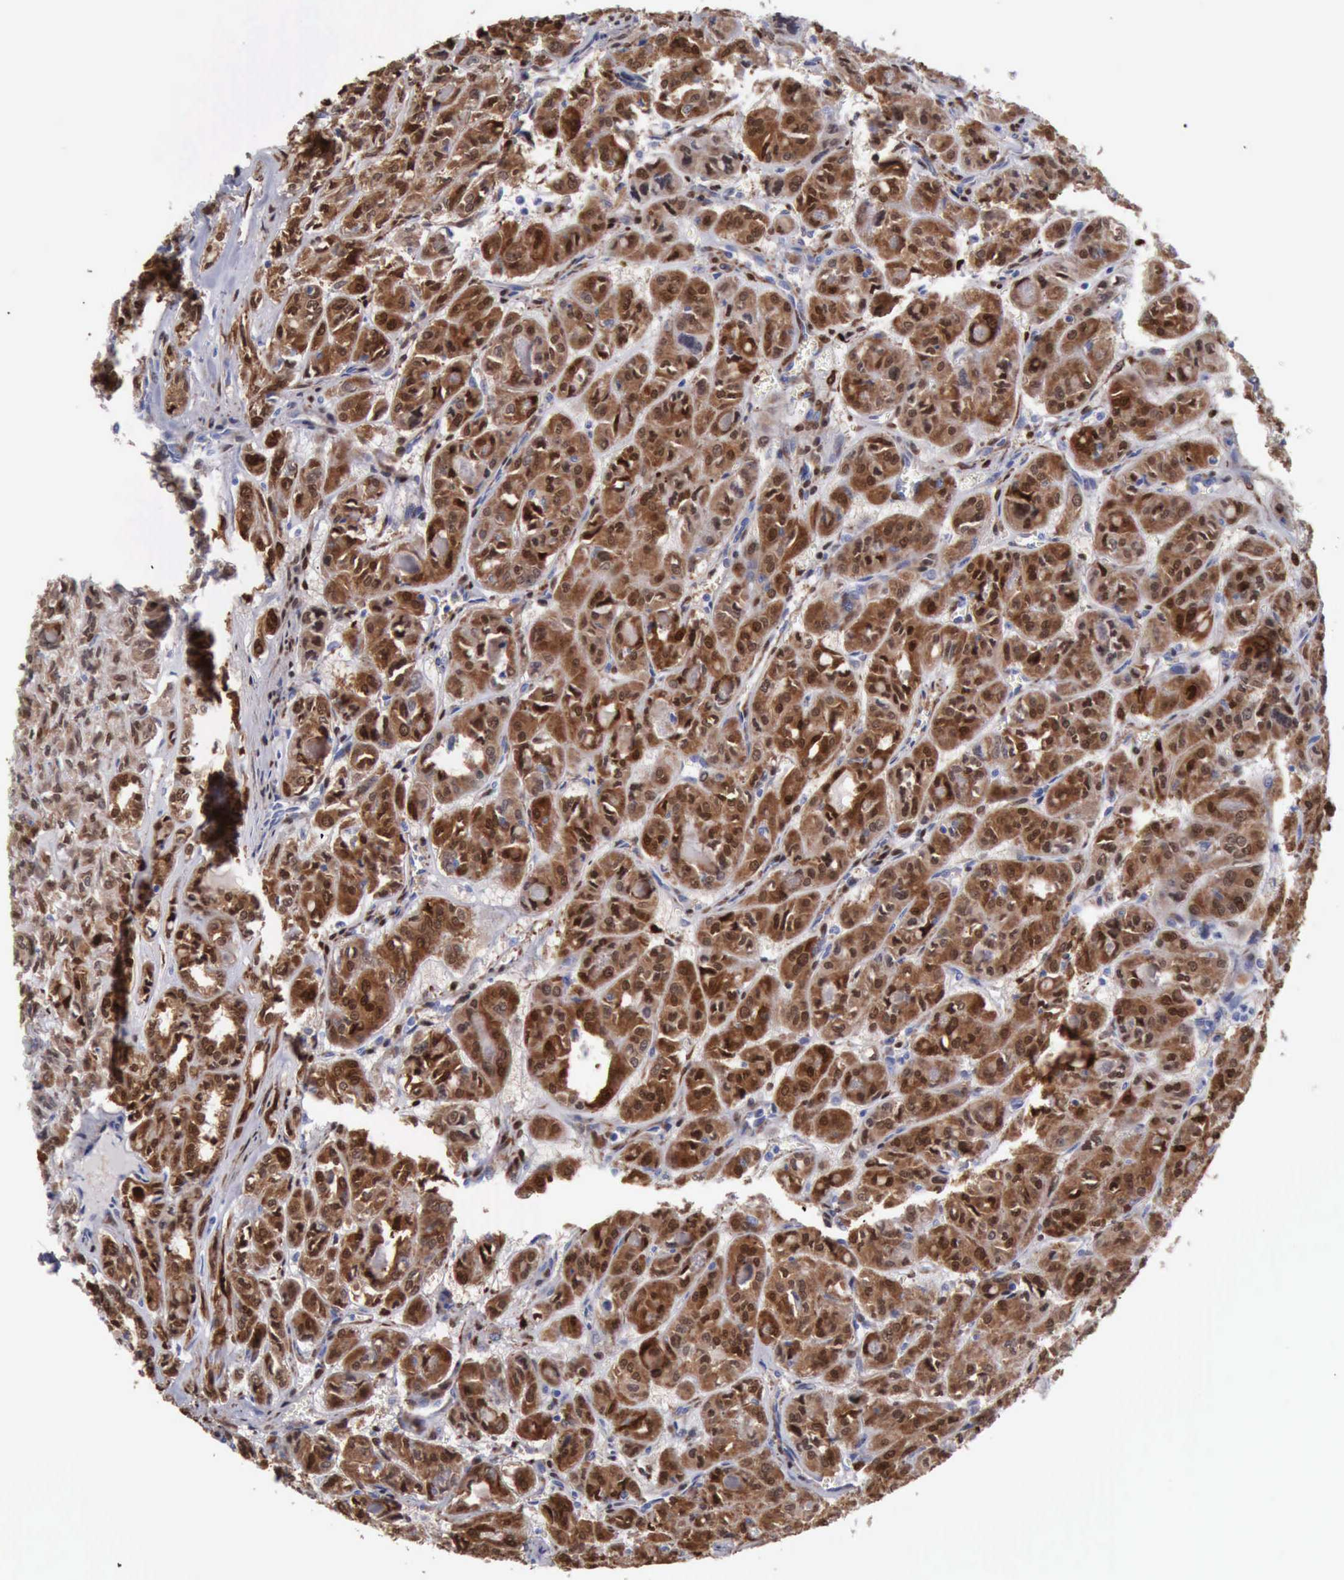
{"staining": {"intensity": "strong", "quantity": ">75%", "location": "cytoplasmic/membranous,nuclear"}, "tissue": "thyroid cancer", "cell_type": "Tumor cells", "image_type": "cancer", "snomed": [{"axis": "morphology", "description": "Follicular adenoma carcinoma, NOS"}, {"axis": "topography", "description": "Thyroid gland"}], "caption": "IHC (DAB) staining of follicular adenoma carcinoma (thyroid) demonstrates strong cytoplasmic/membranous and nuclear protein expression in about >75% of tumor cells. The staining is performed using DAB (3,3'-diaminobenzidine) brown chromogen to label protein expression. The nuclei are counter-stained blue using hematoxylin.", "gene": "FHL1", "patient": {"sex": "female", "age": 71}}